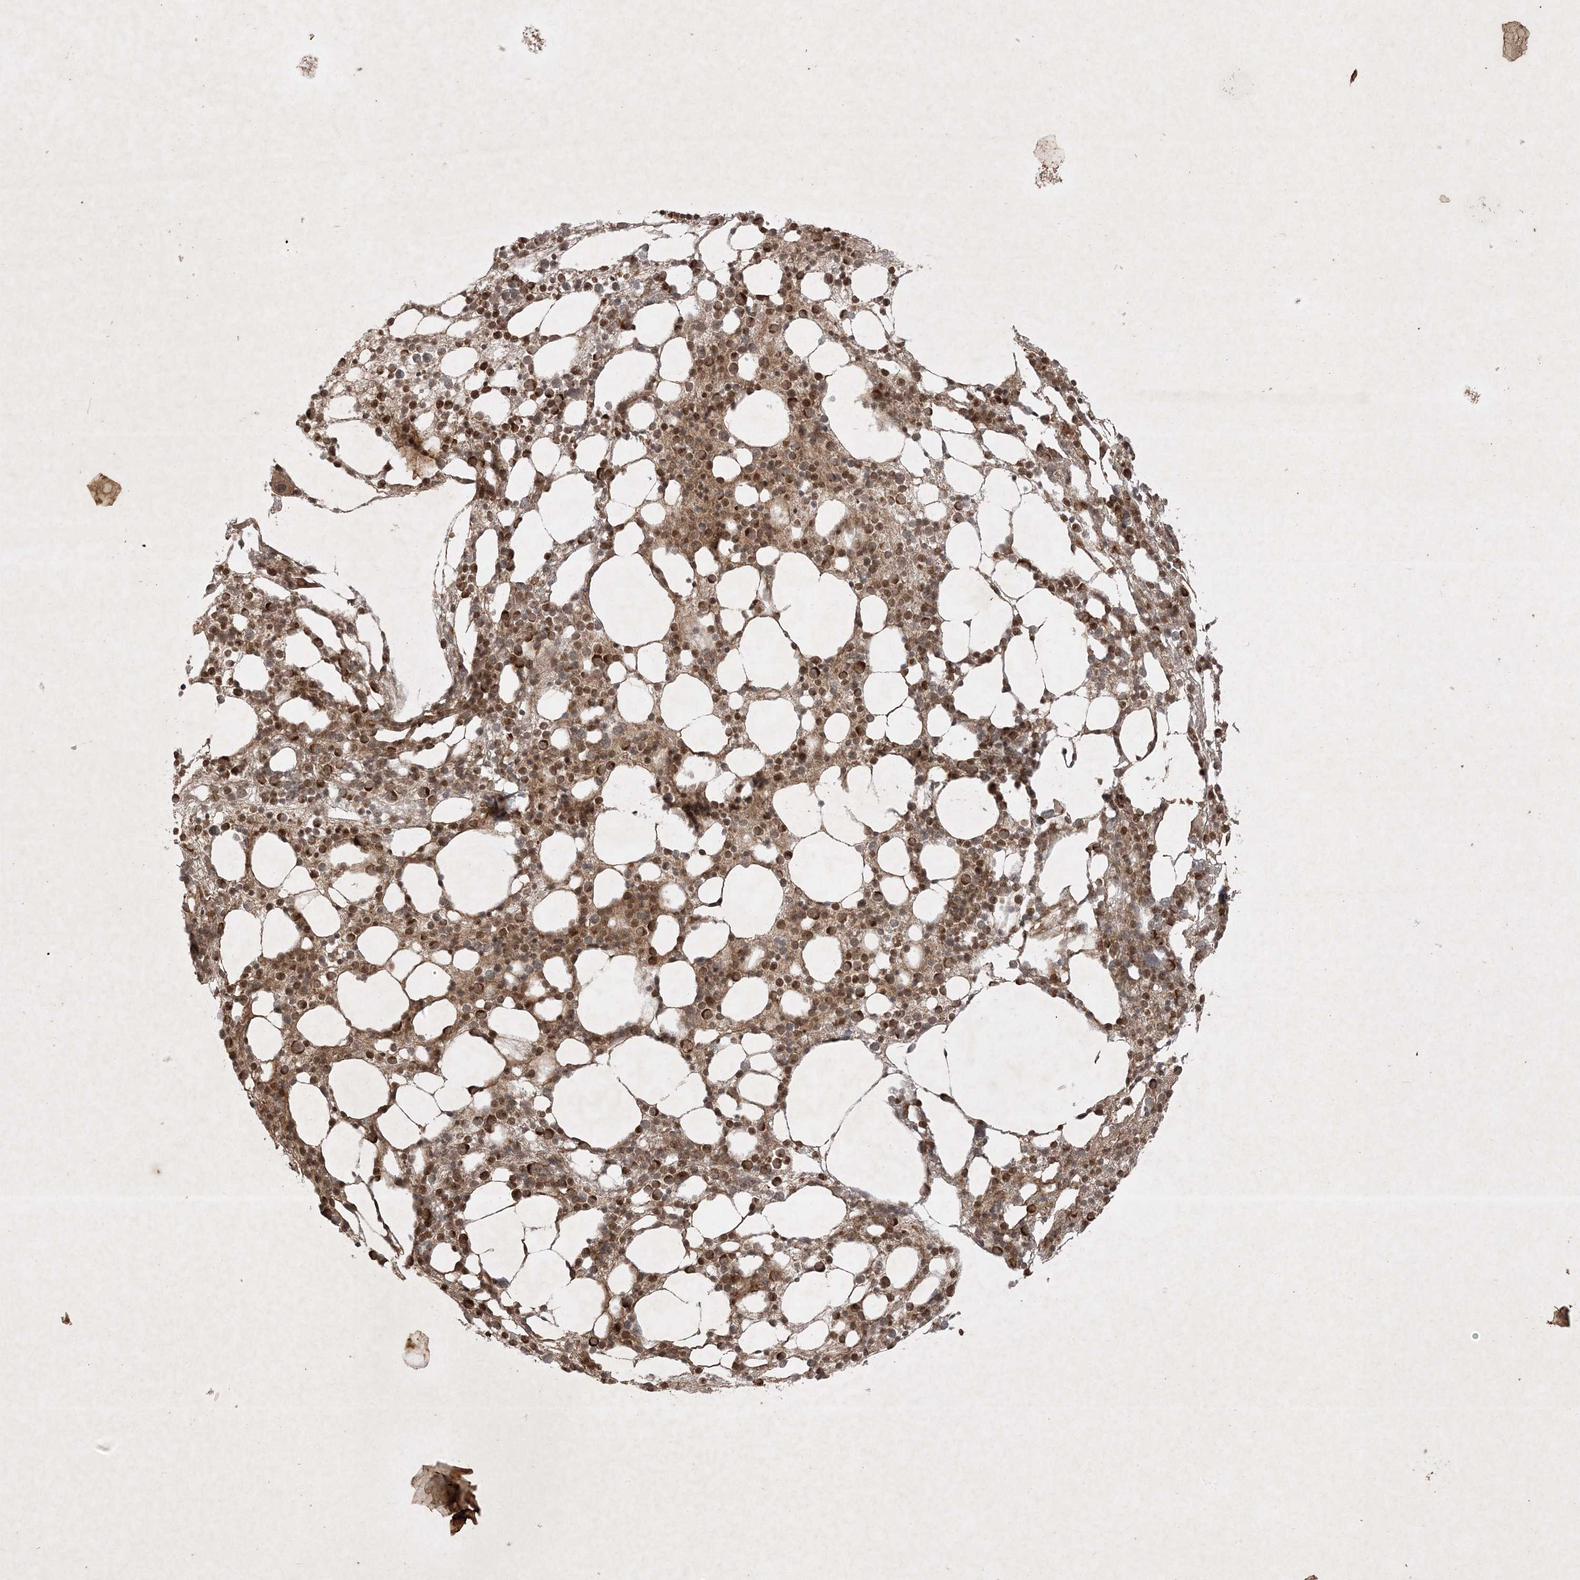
{"staining": {"intensity": "moderate", "quantity": ">75%", "location": "cytoplasmic/membranous,nuclear"}, "tissue": "bone marrow", "cell_type": "Hematopoietic cells", "image_type": "normal", "snomed": [{"axis": "morphology", "description": "Normal tissue, NOS"}, {"axis": "topography", "description": "Bone marrow"}], "caption": "Immunohistochemical staining of normal bone marrow demonstrates moderate cytoplasmic/membranous,nuclear protein staining in about >75% of hematopoietic cells. Immunohistochemistry stains the protein of interest in brown and the nuclei are stained blue.", "gene": "PTK6", "patient": {"sex": "female", "age": 57}}